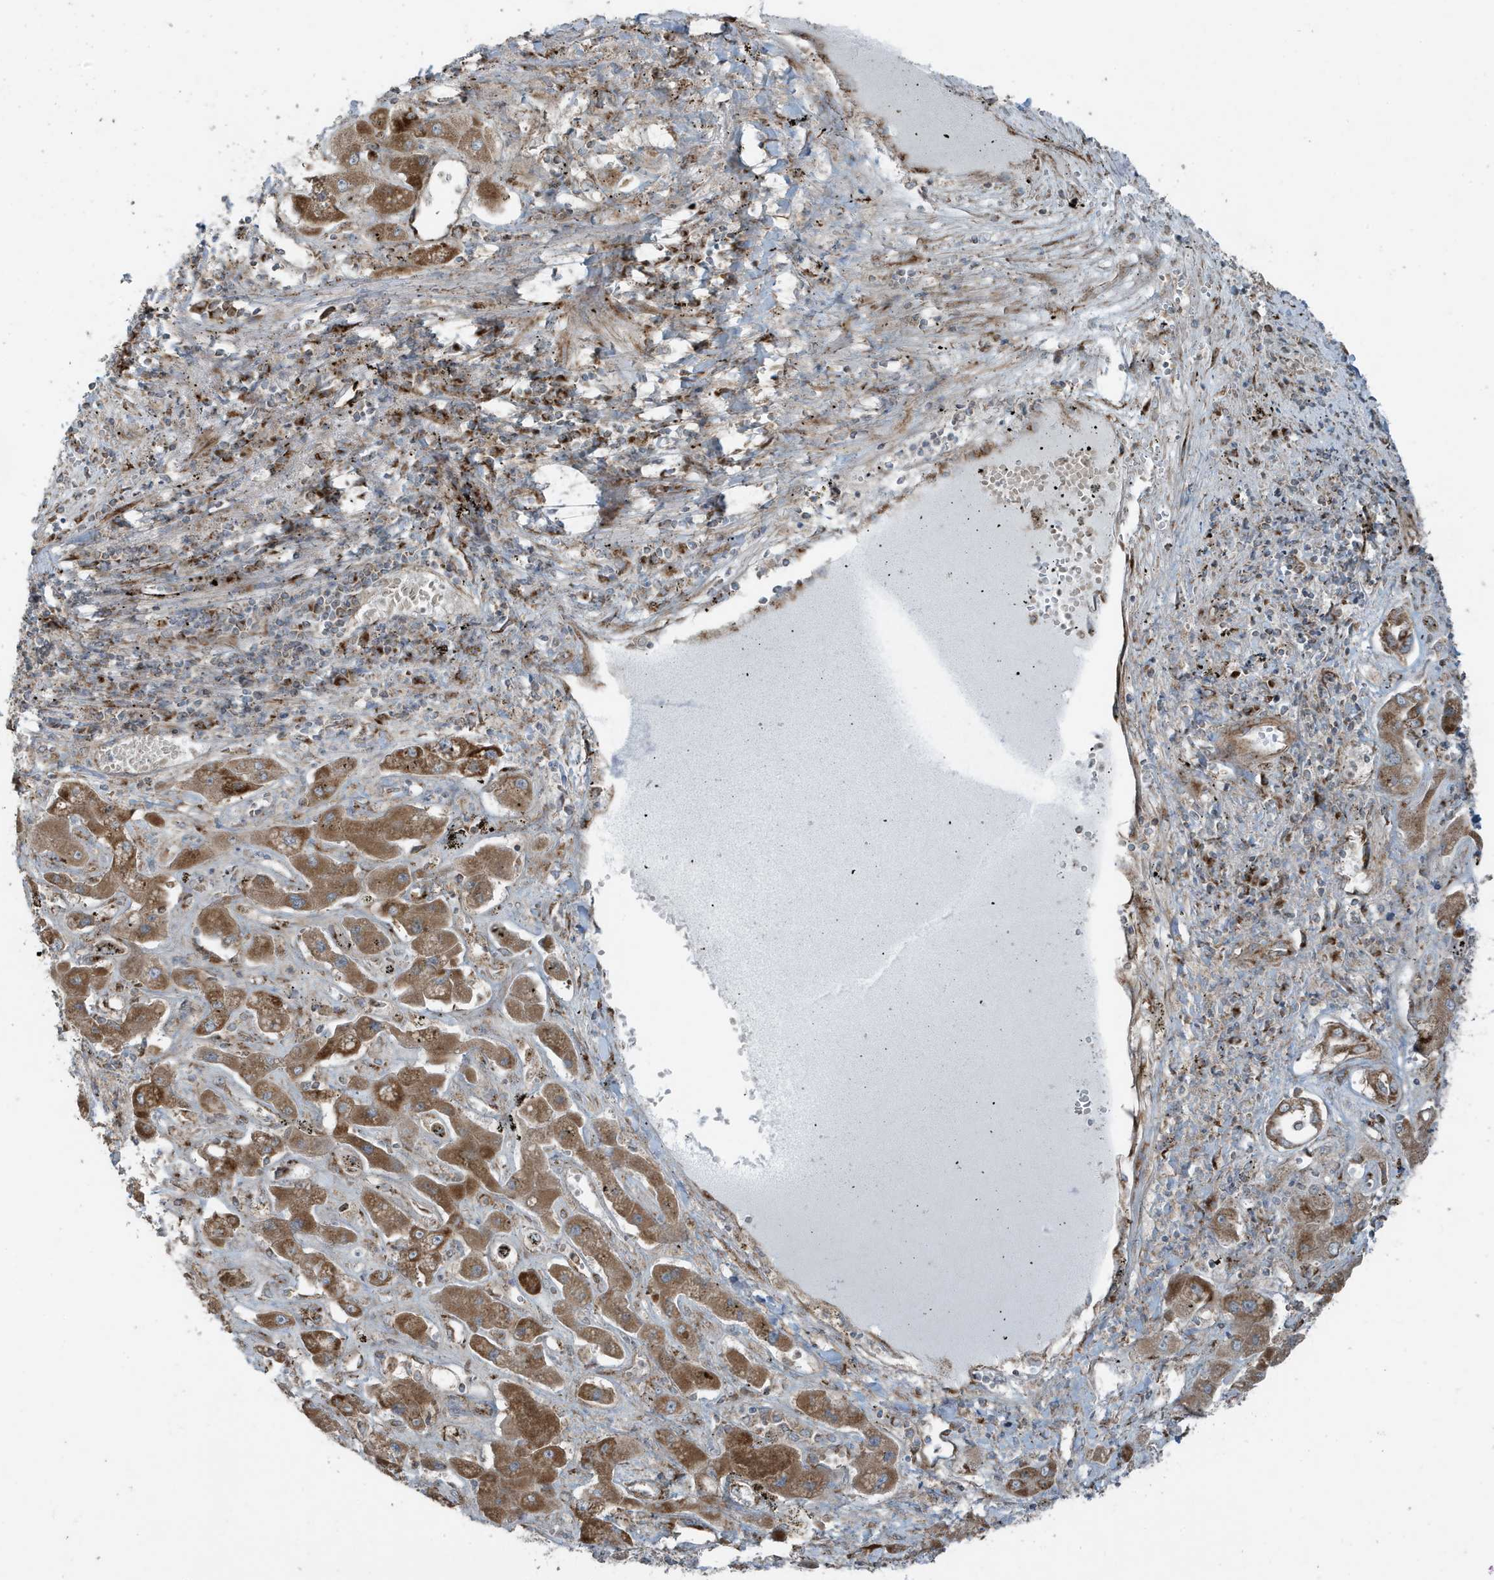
{"staining": {"intensity": "moderate", "quantity": ">75%", "location": "cytoplasmic/membranous"}, "tissue": "liver cancer", "cell_type": "Tumor cells", "image_type": "cancer", "snomed": [{"axis": "morphology", "description": "Cholangiocarcinoma"}, {"axis": "topography", "description": "Liver"}], "caption": "Tumor cells demonstrate moderate cytoplasmic/membranous staining in approximately >75% of cells in cholangiocarcinoma (liver). (DAB IHC with brightfield microscopy, high magnification).", "gene": "GOLGA4", "patient": {"sex": "male", "age": 67}}